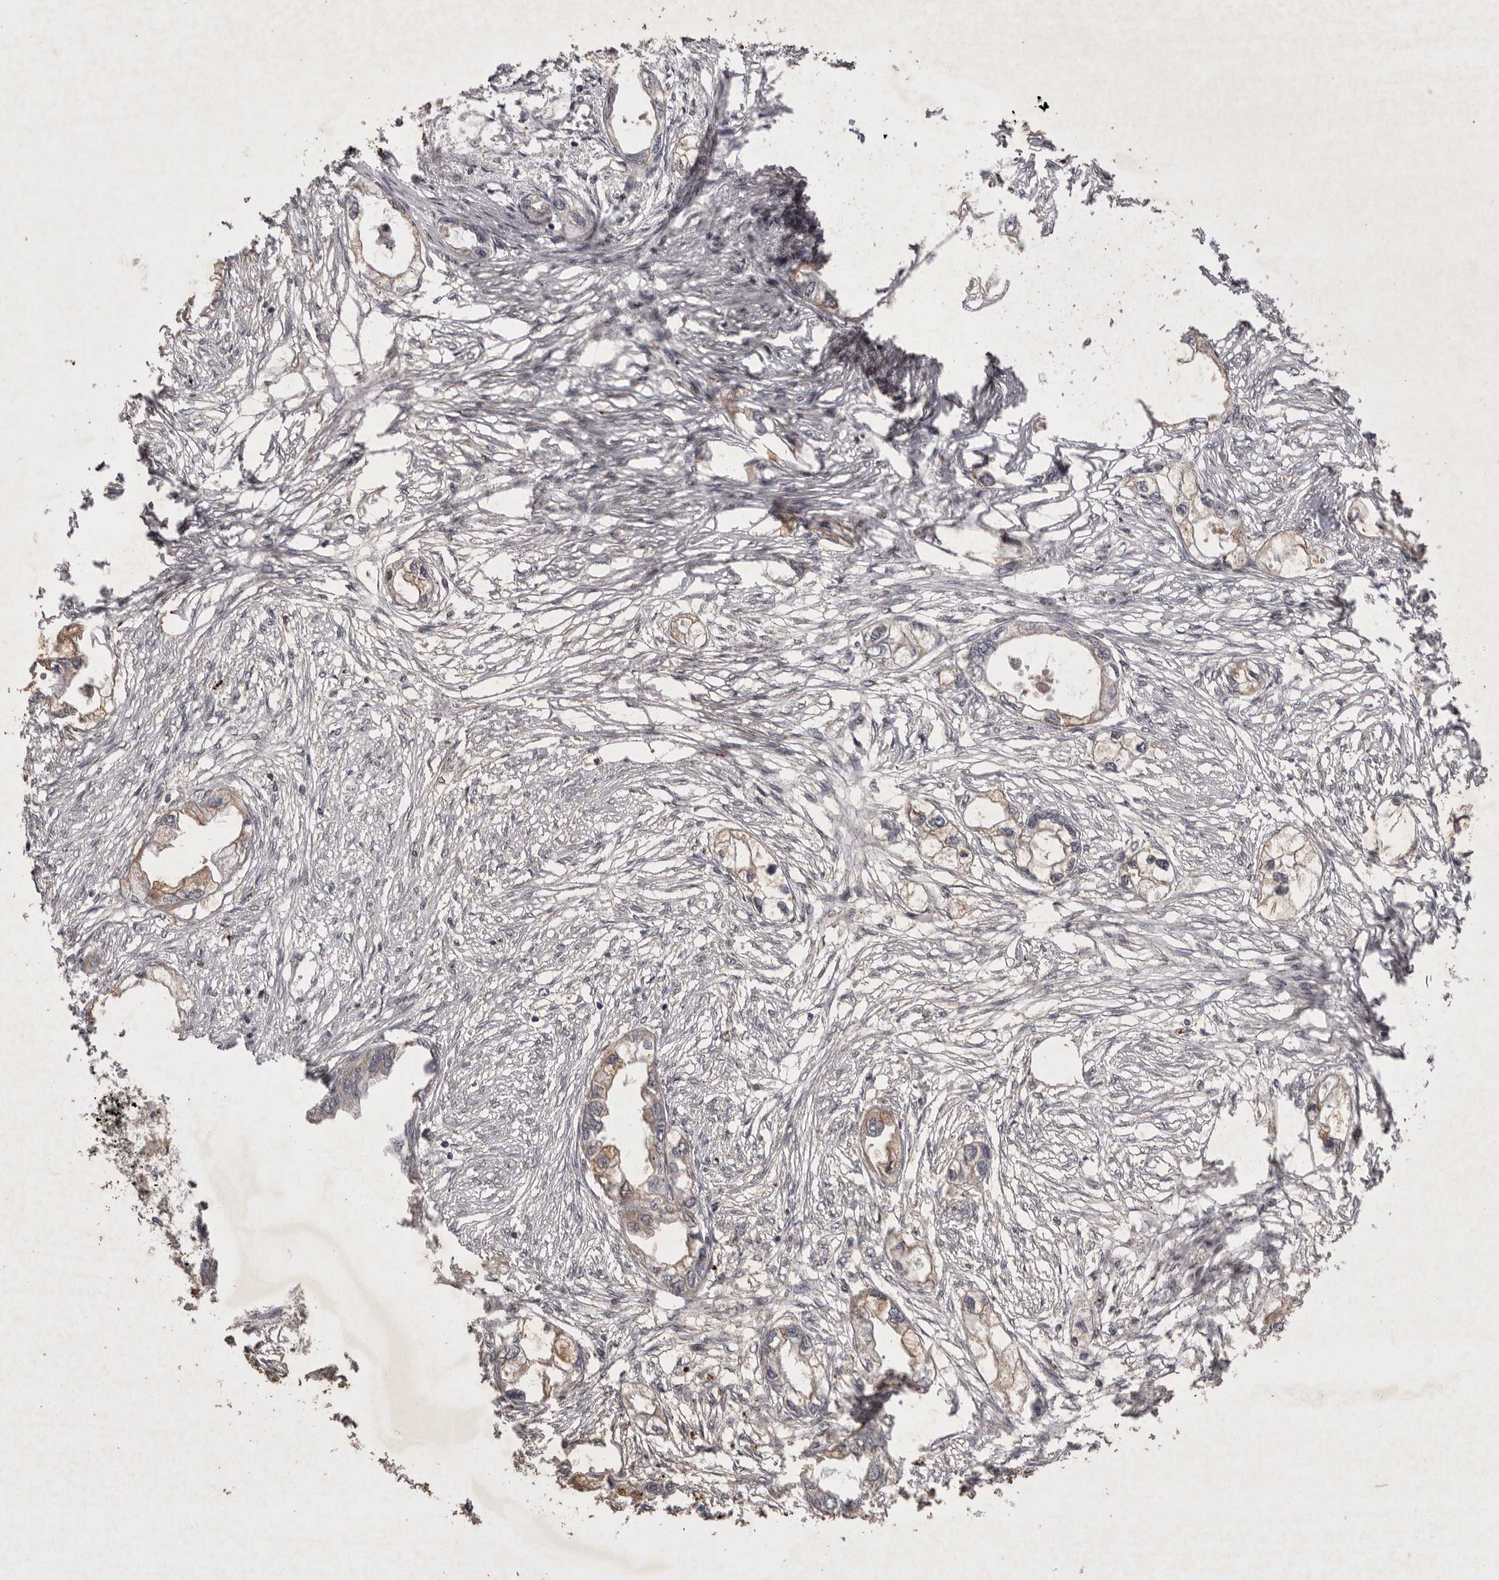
{"staining": {"intensity": "weak", "quantity": "<25%", "location": "cytoplasmic/membranous"}, "tissue": "endometrial cancer", "cell_type": "Tumor cells", "image_type": "cancer", "snomed": [{"axis": "morphology", "description": "Adenocarcinoma, NOS"}, {"axis": "morphology", "description": "Adenocarcinoma, metastatic, NOS"}, {"axis": "topography", "description": "Adipose tissue"}, {"axis": "topography", "description": "Endometrium"}], "caption": "Immunohistochemistry (IHC) micrograph of human endometrial metastatic adenocarcinoma stained for a protein (brown), which reveals no staining in tumor cells.", "gene": "APLNR", "patient": {"sex": "female", "age": 67}}